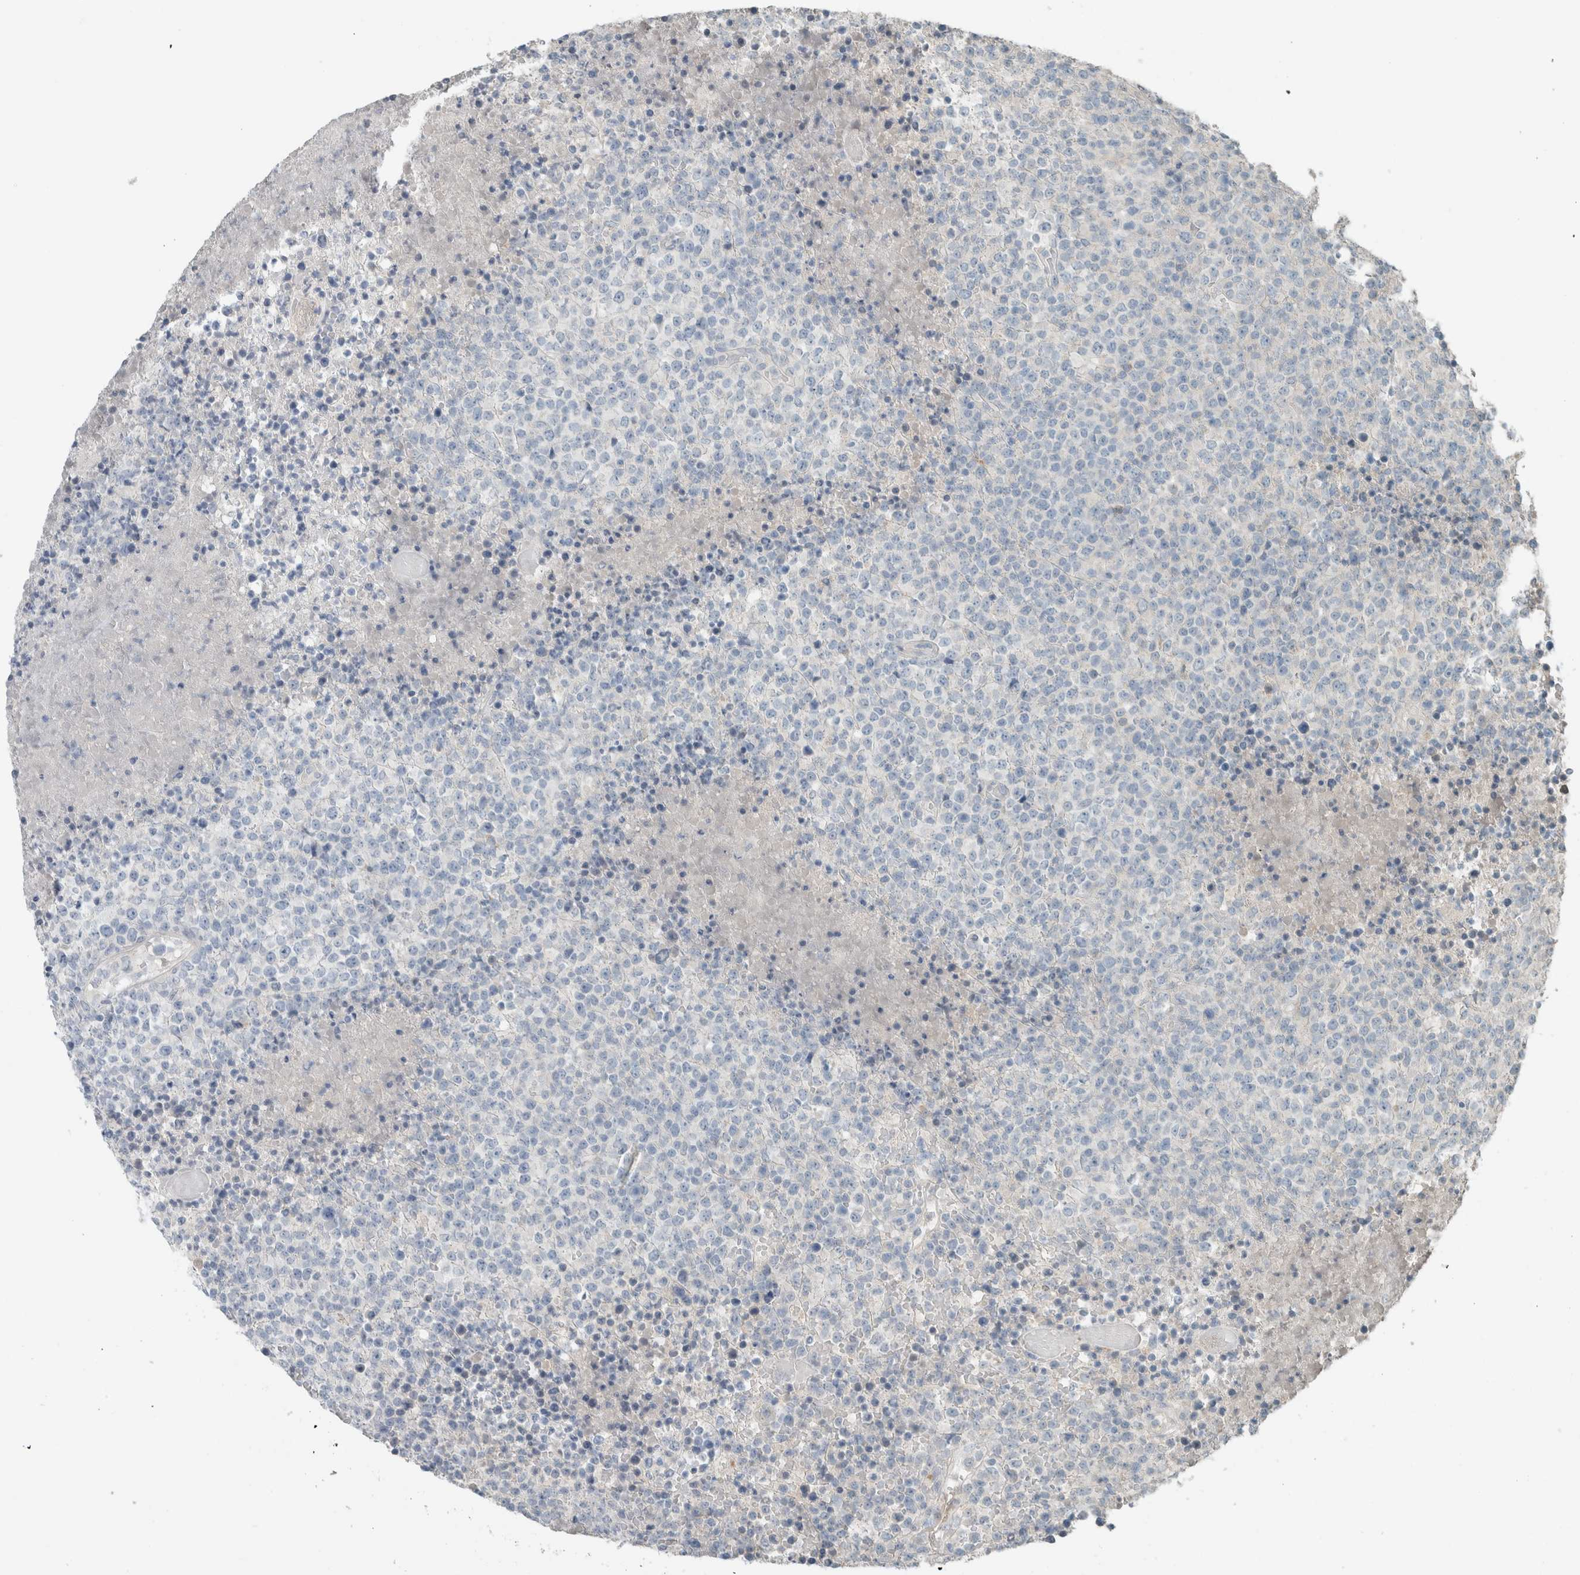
{"staining": {"intensity": "negative", "quantity": "none", "location": "none"}, "tissue": "lymphoma", "cell_type": "Tumor cells", "image_type": "cancer", "snomed": [{"axis": "morphology", "description": "Malignant lymphoma, non-Hodgkin's type, High grade"}, {"axis": "topography", "description": "Lymph node"}], "caption": "Immunohistochemistry (IHC) image of lymphoma stained for a protein (brown), which displays no staining in tumor cells.", "gene": "SCIN", "patient": {"sex": "male", "age": 13}}